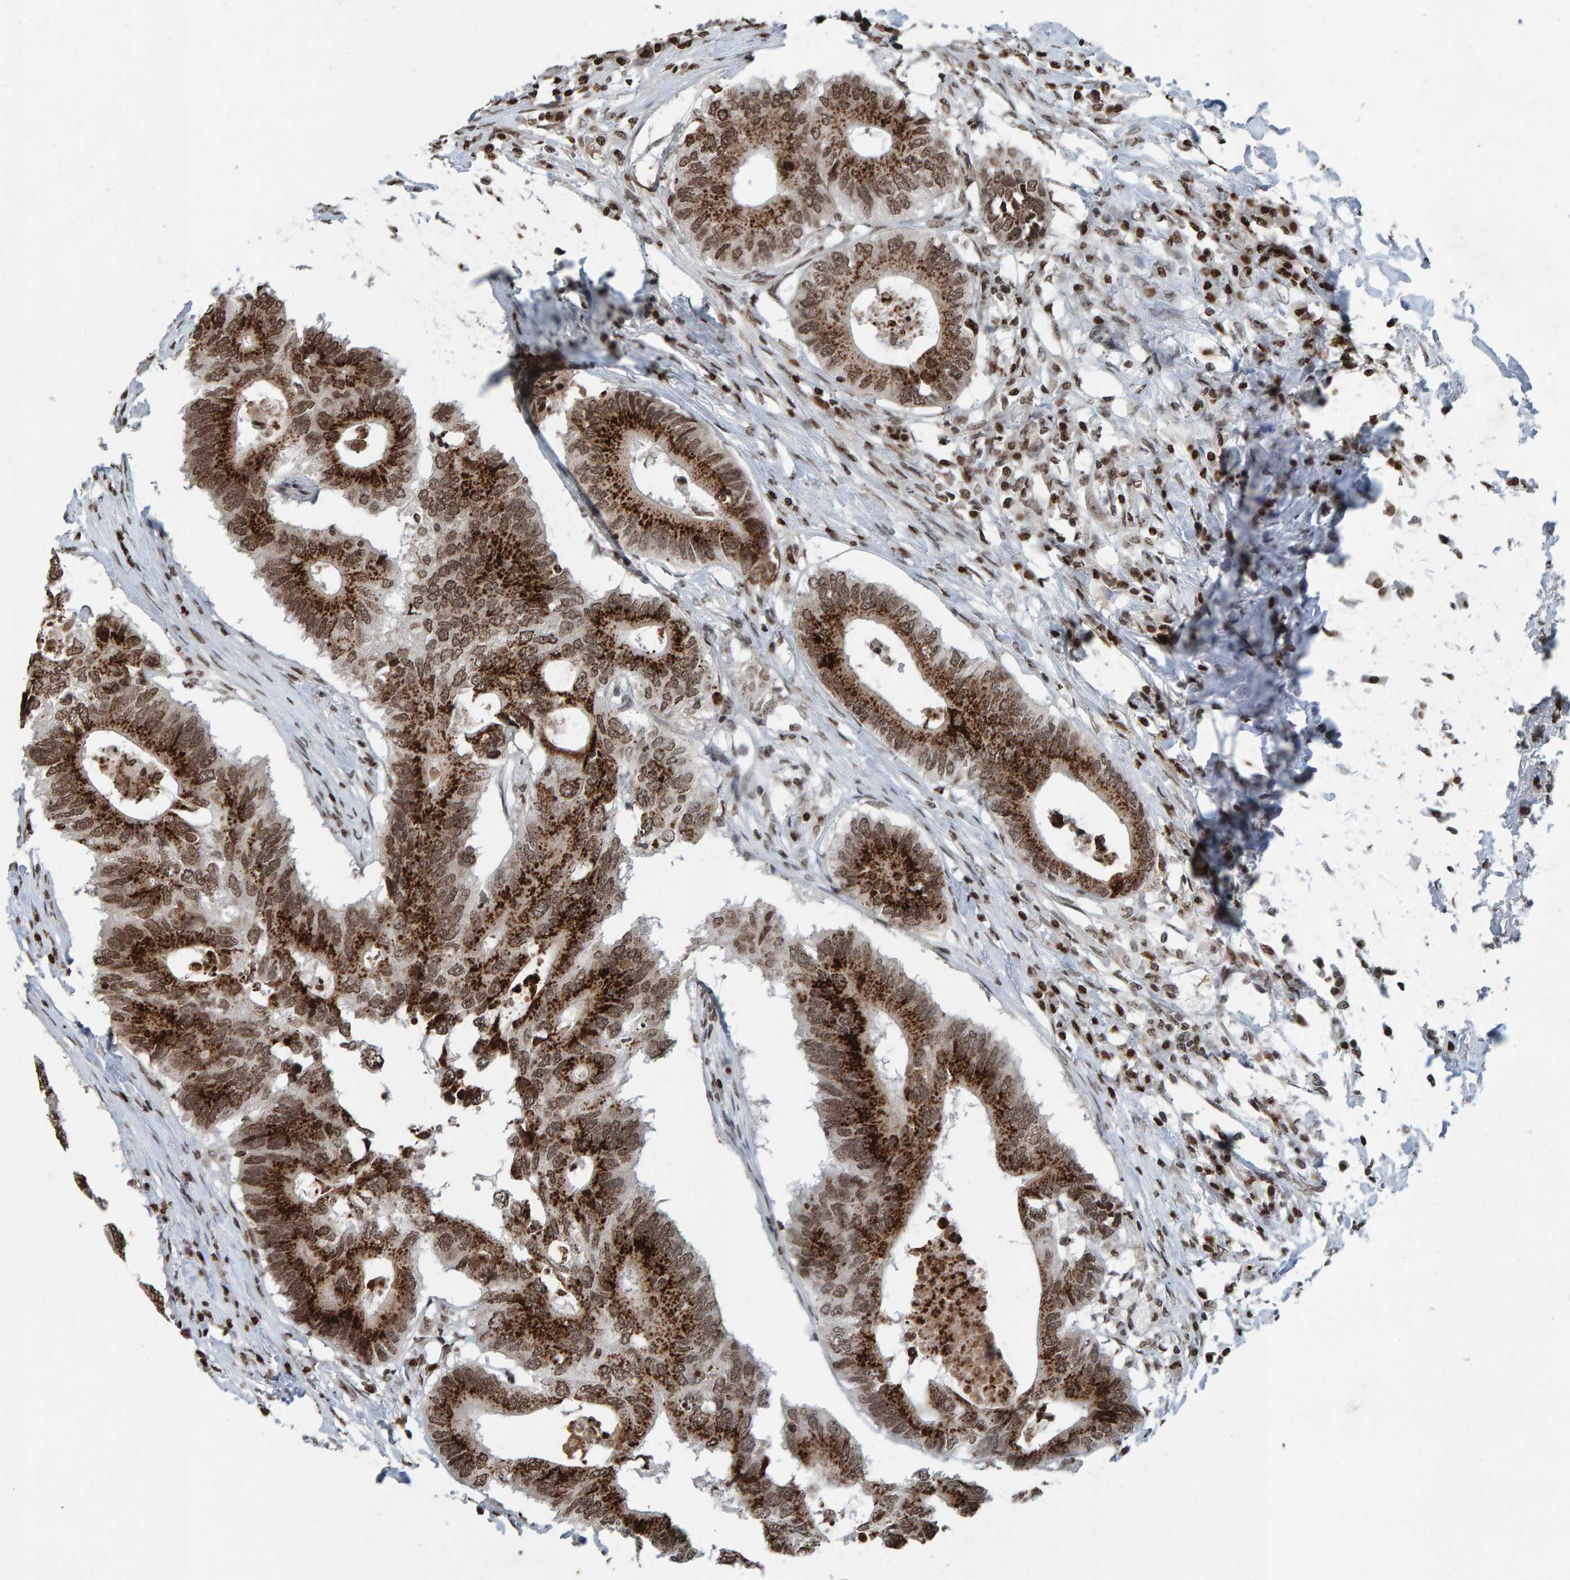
{"staining": {"intensity": "strong", "quantity": ">75%", "location": "cytoplasmic/membranous,nuclear"}, "tissue": "colorectal cancer", "cell_type": "Tumor cells", "image_type": "cancer", "snomed": [{"axis": "morphology", "description": "Adenocarcinoma, NOS"}, {"axis": "topography", "description": "Colon"}], "caption": "Protein expression analysis of human colorectal cancer (adenocarcinoma) reveals strong cytoplasmic/membranous and nuclear positivity in approximately >75% of tumor cells. Nuclei are stained in blue.", "gene": "H2AZ1", "patient": {"sex": "male", "age": 71}}